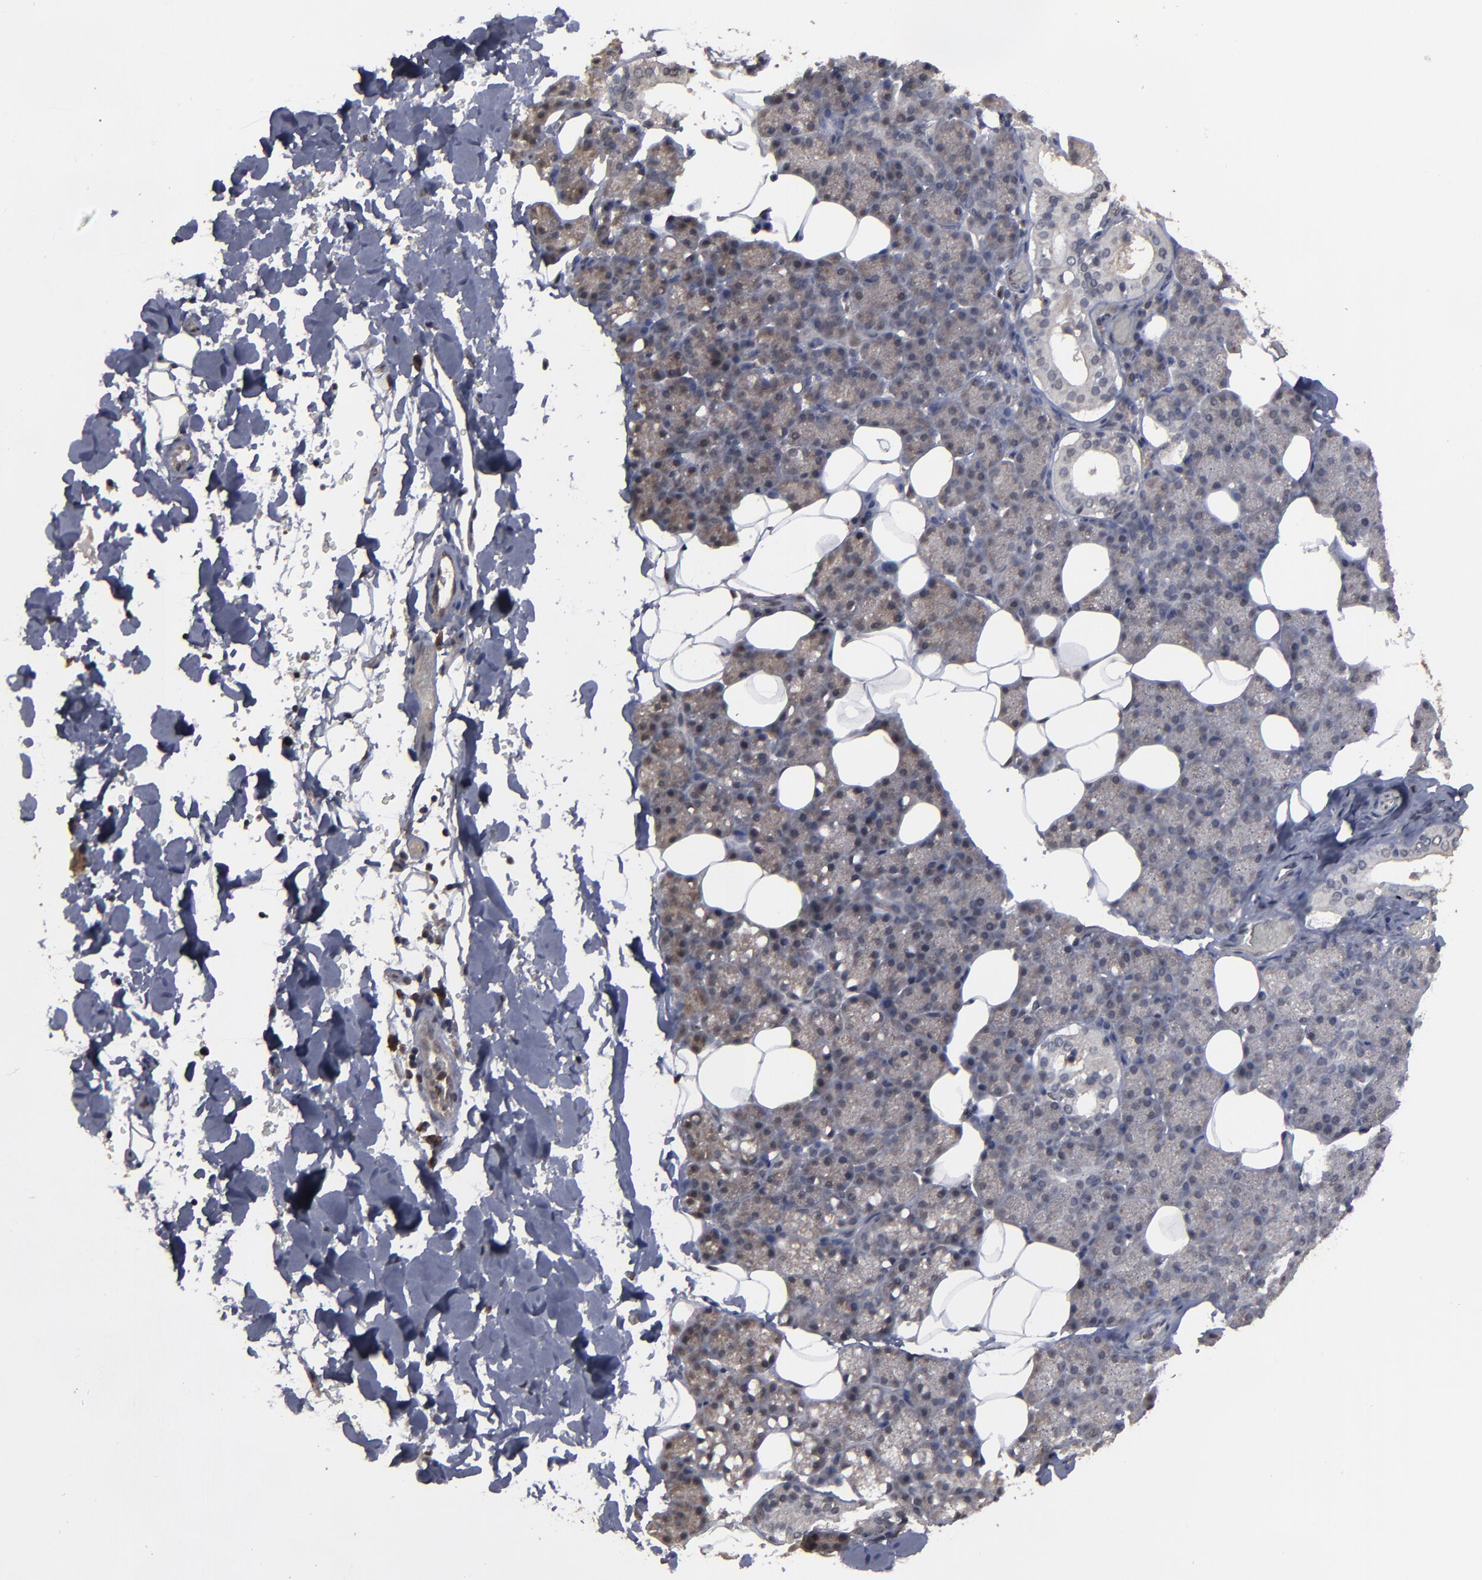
{"staining": {"intensity": "weak", "quantity": "25%-75%", "location": "cytoplasmic/membranous,nuclear"}, "tissue": "salivary gland", "cell_type": "Glandular cells", "image_type": "normal", "snomed": [{"axis": "morphology", "description": "Normal tissue, NOS"}, {"axis": "topography", "description": "Lymph node"}, {"axis": "topography", "description": "Salivary gland"}], "caption": "Normal salivary gland was stained to show a protein in brown. There is low levels of weak cytoplasmic/membranous,nuclear staining in about 25%-75% of glandular cells. The staining was performed using DAB, with brown indicating positive protein expression. Nuclei are stained blue with hematoxylin.", "gene": "SLC22A17", "patient": {"sex": "male", "age": 8}}